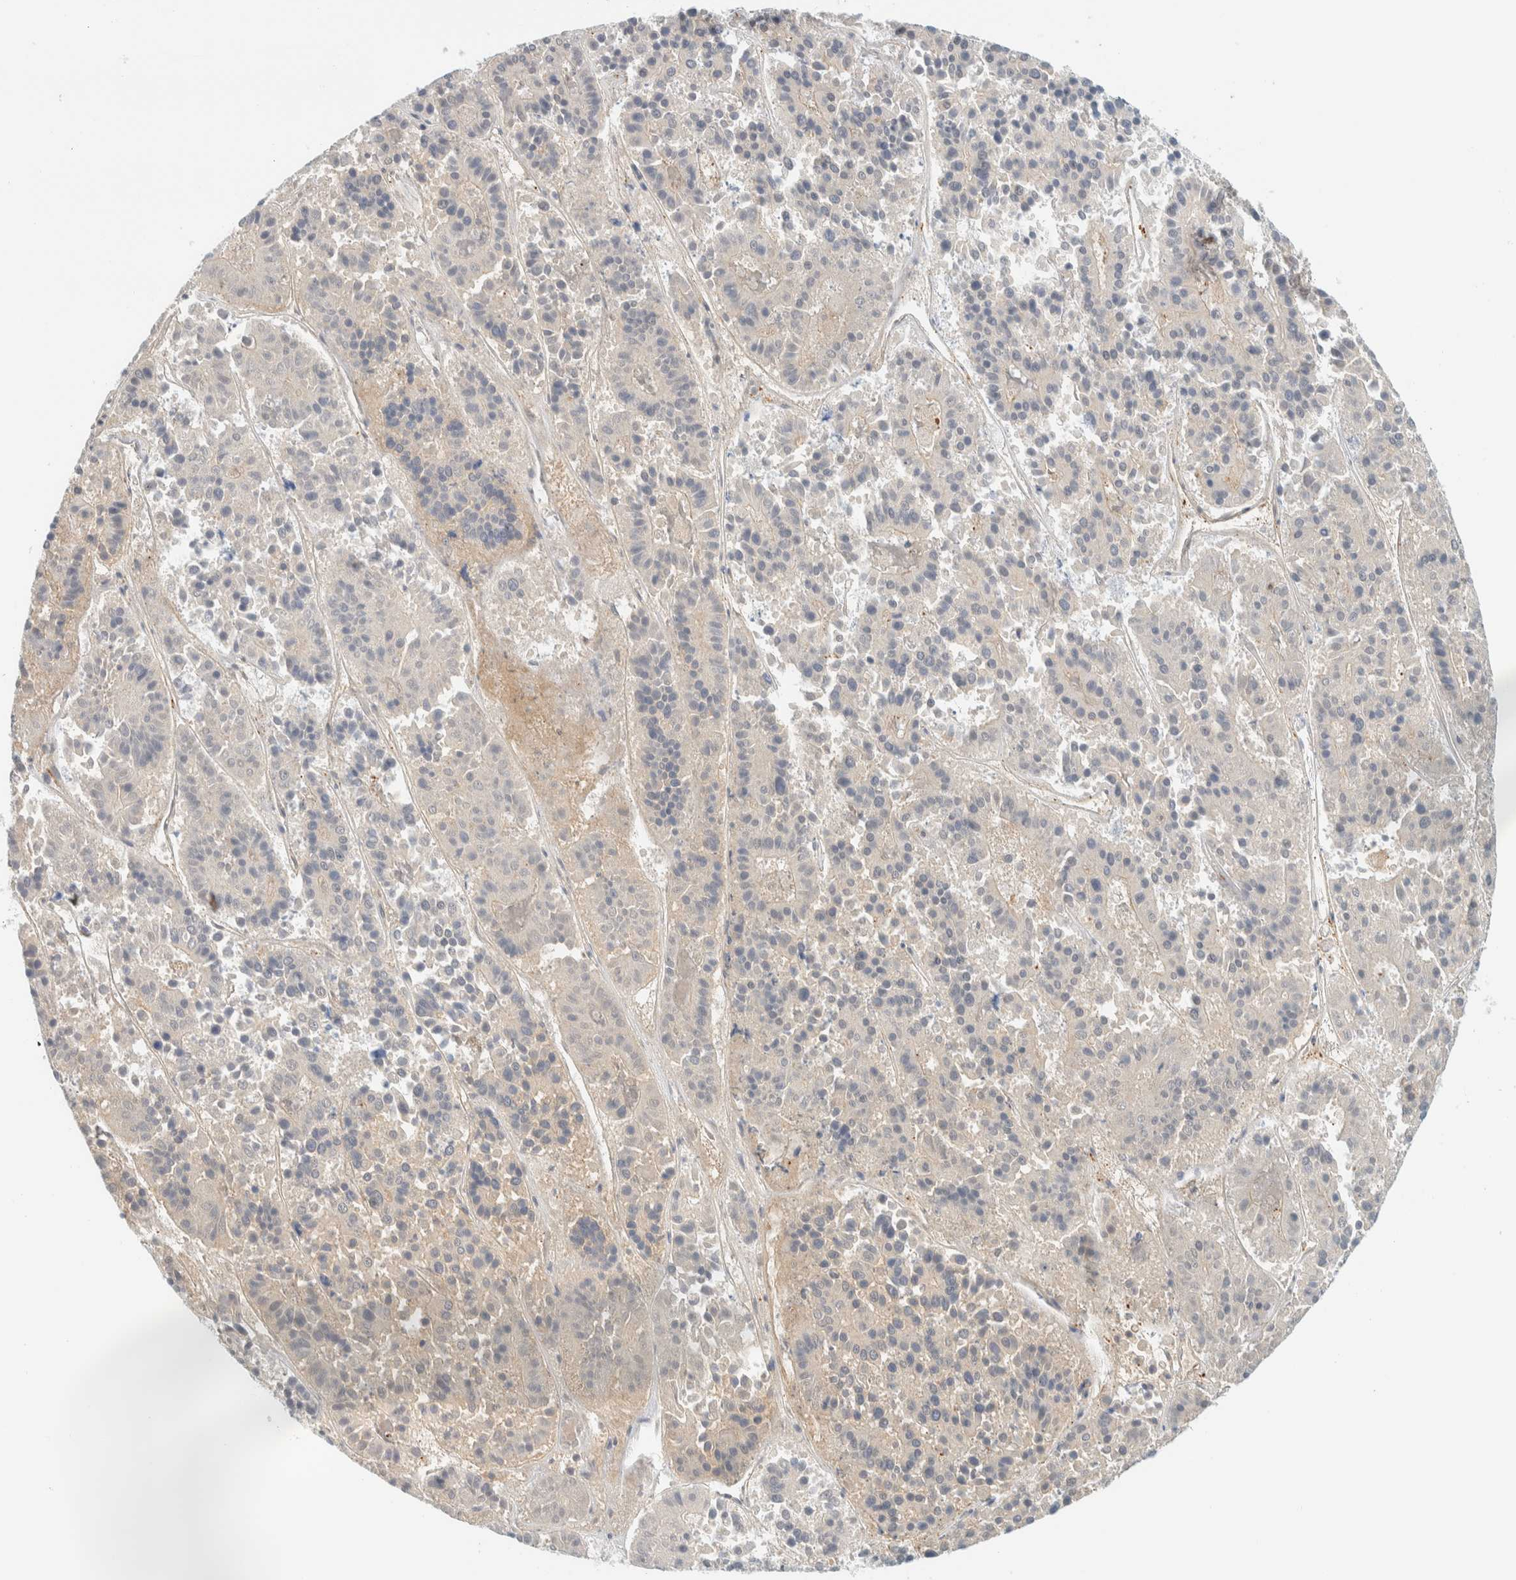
{"staining": {"intensity": "negative", "quantity": "none", "location": "none"}, "tissue": "pancreatic cancer", "cell_type": "Tumor cells", "image_type": "cancer", "snomed": [{"axis": "morphology", "description": "Adenocarcinoma, NOS"}, {"axis": "topography", "description": "Pancreas"}], "caption": "Immunohistochemistry image of neoplastic tissue: human pancreatic adenocarcinoma stained with DAB (3,3'-diaminobenzidine) shows no significant protein positivity in tumor cells.", "gene": "ZBTB37", "patient": {"sex": "male", "age": 50}}